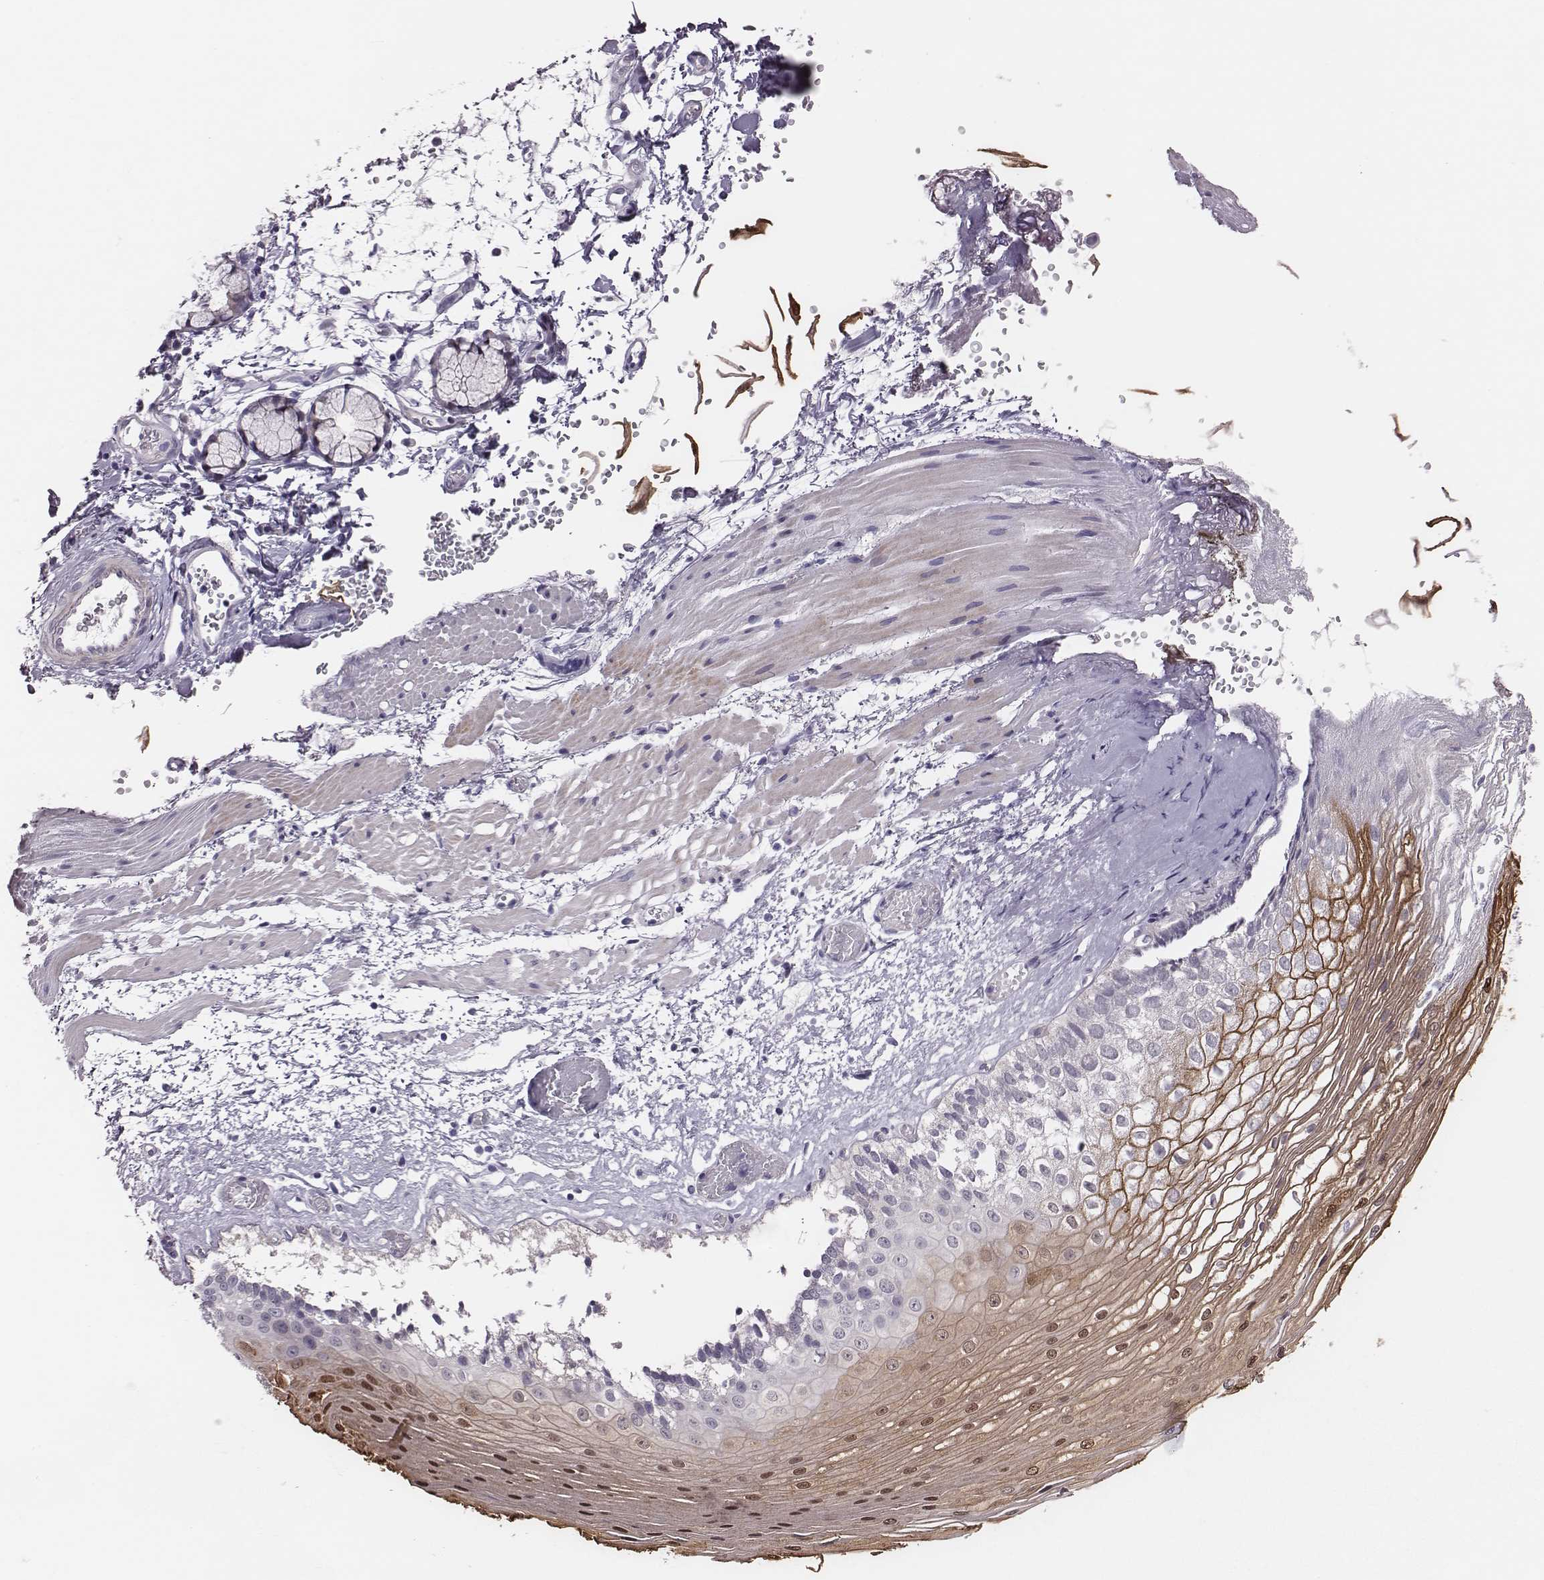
{"staining": {"intensity": "strong", "quantity": "25%-75%", "location": "nuclear"}, "tissue": "esophagus", "cell_type": "Squamous epithelial cells", "image_type": "normal", "snomed": [{"axis": "morphology", "description": "Normal tissue, NOS"}, {"axis": "topography", "description": "Esophagus"}], "caption": "Immunohistochemical staining of benign human esophagus exhibits high levels of strong nuclear positivity in about 25%-75% of squamous epithelial cells. (IHC, brightfield microscopy, high magnification).", "gene": "SCML2", "patient": {"sex": "female", "age": 62}}